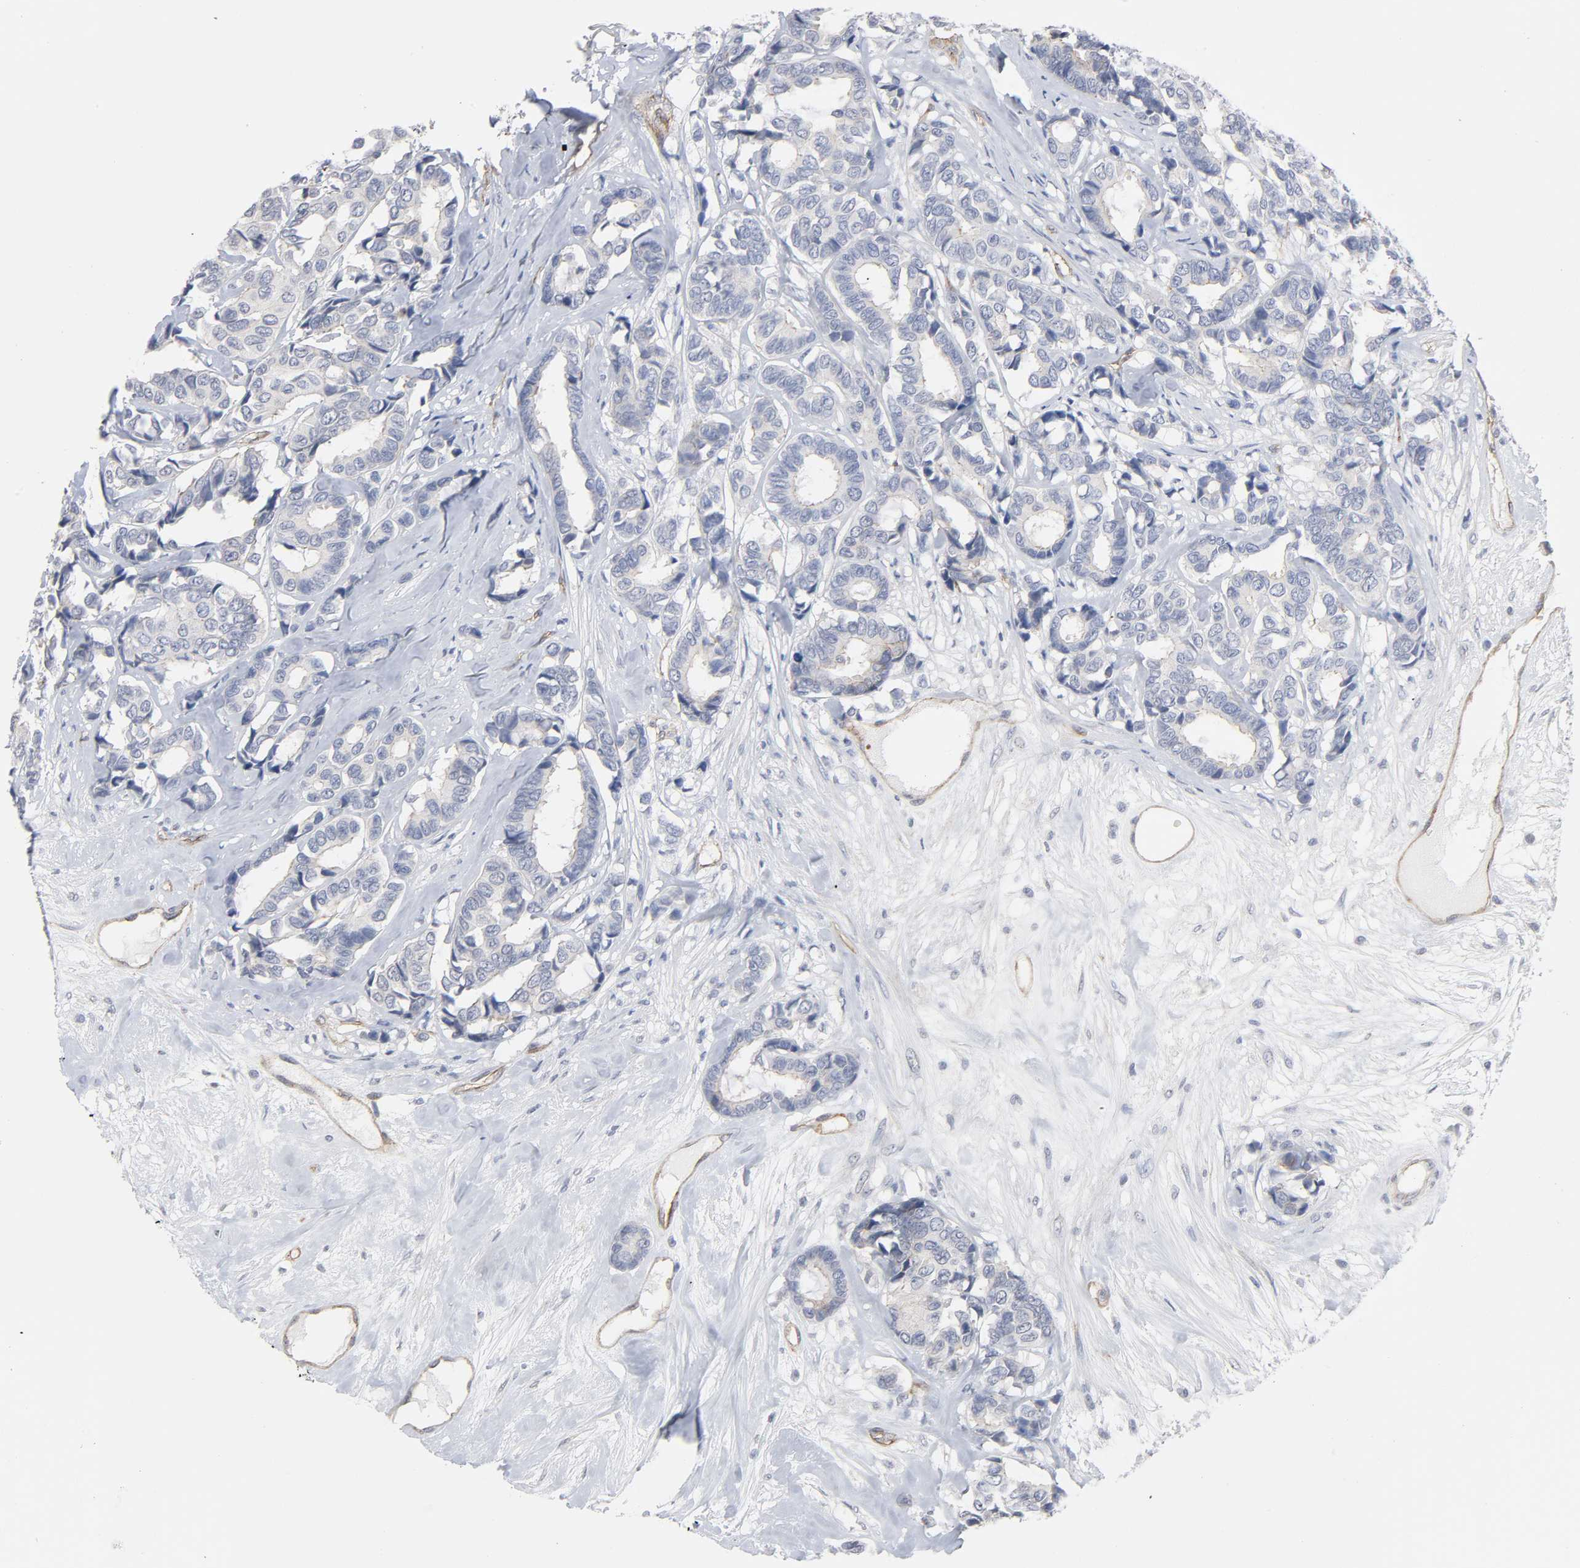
{"staining": {"intensity": "negative", "quantity": "none", "location": "none"}, "tissue": "breast cancer", "cell_type": "Tumor cells", "image_type": "cancer", "snomed": [{"axis": "morphology", "description": "Duct carcinoma"}, {"axis": "topography", "description": "Breast"}], "caption": "Tumor cells show no significant protein positivity in breast cancer.", "gene": "SPTAN1", "patient": {"sex": "female", "age": 87}}